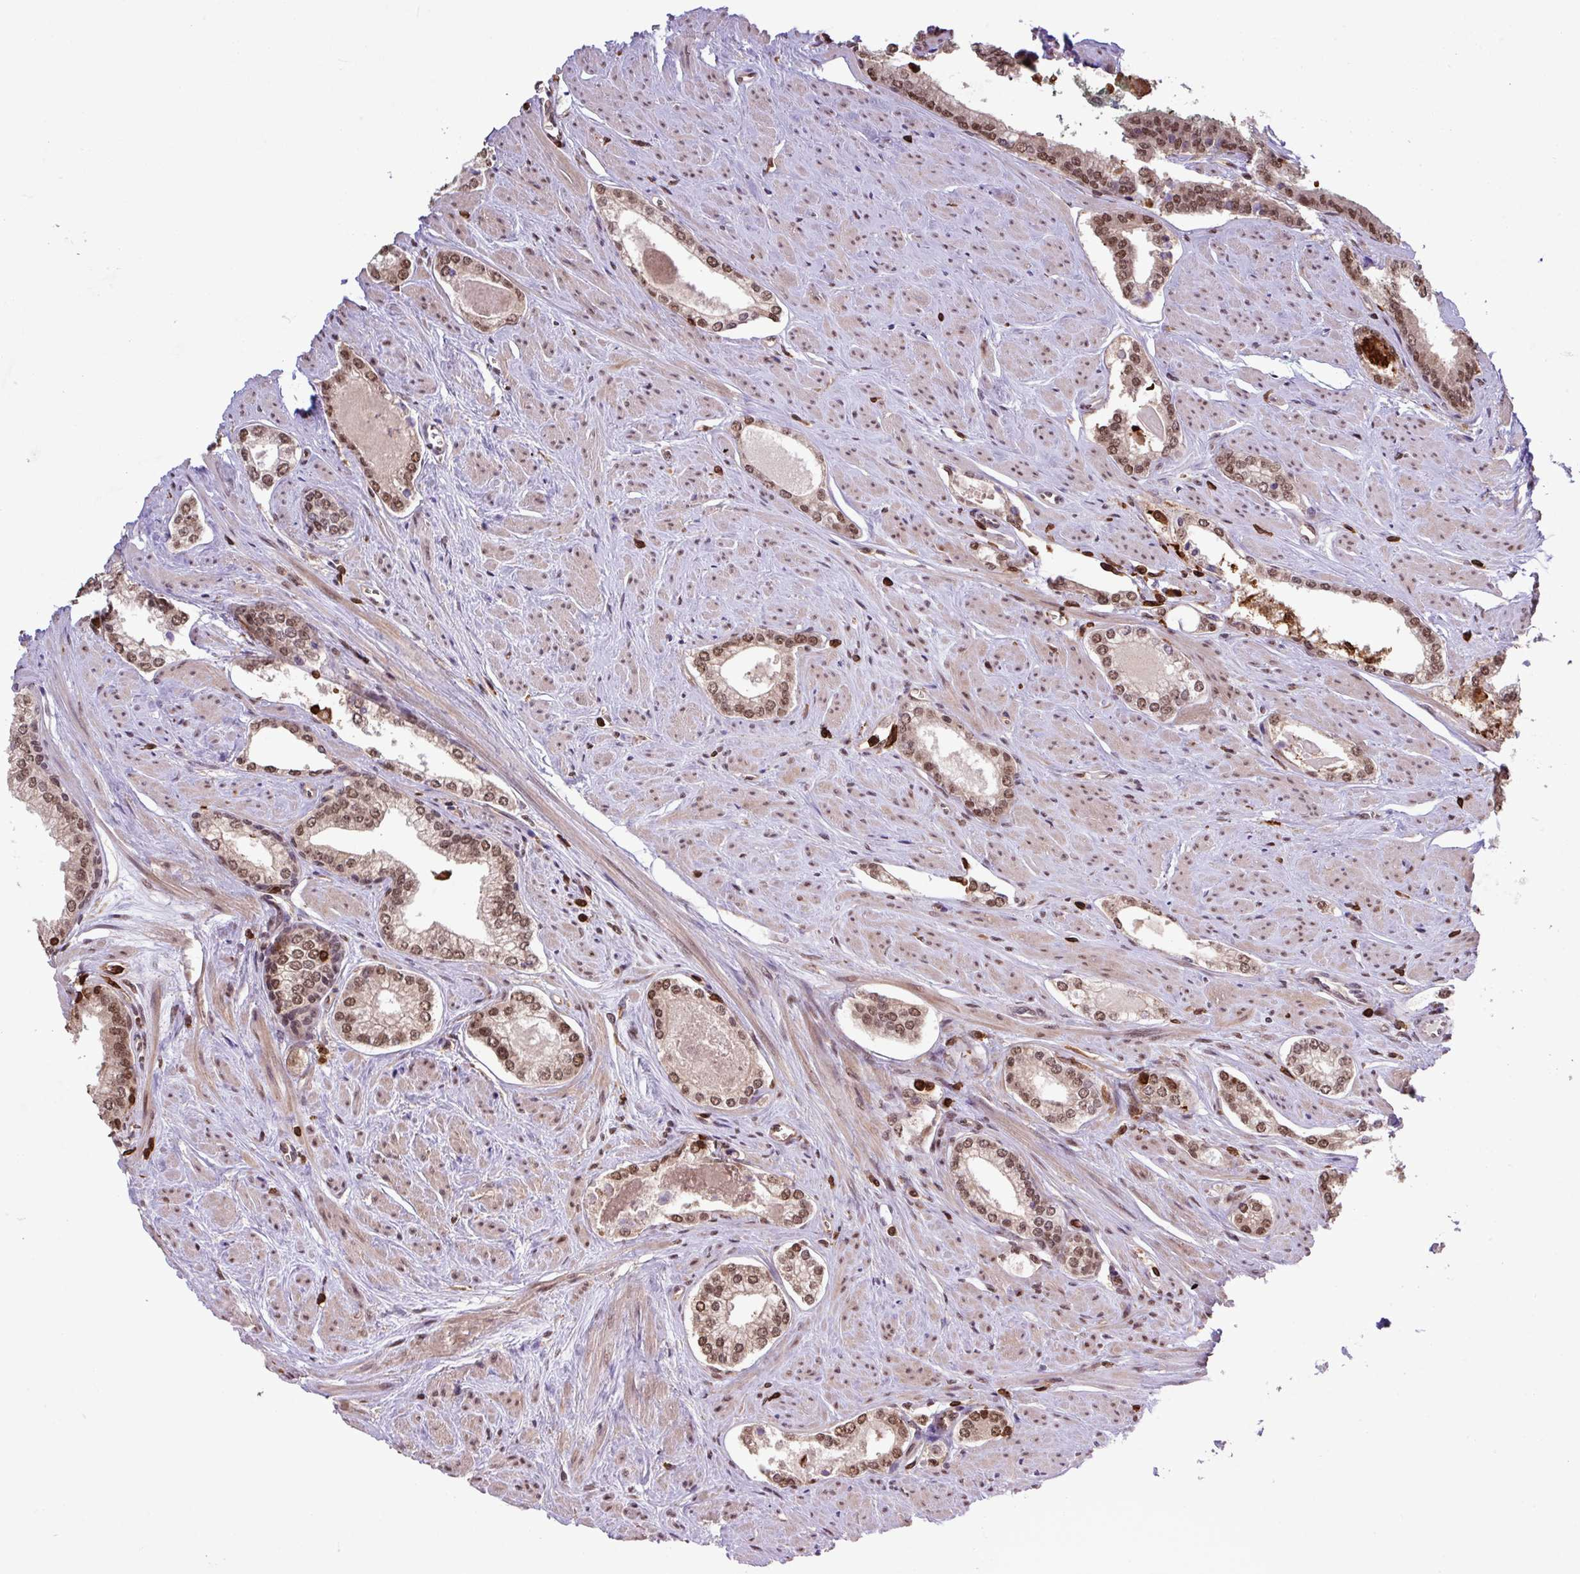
{"staining": {"intensity": "moderate", "quantity": ">75%", "location": "nuclear"}, "tissue": "prostate cancer", "cell_type": "Tumor cells", "image_type": "cancer", "snomed": [{"axis": "morphology", "description": "Adenocarcinoma, Low grade"}, {"axis": "topography", "description": "Prostate and seminal vesicle, NOS"}], "caption": "An image of human prostate cancer (adenocarcinoma (low-grade)) stained for a protein demonstrates moderate nuclear brown staining in tumor cells.", "gene": "GON7", "patient": {"sex": "male", "age": 60}}